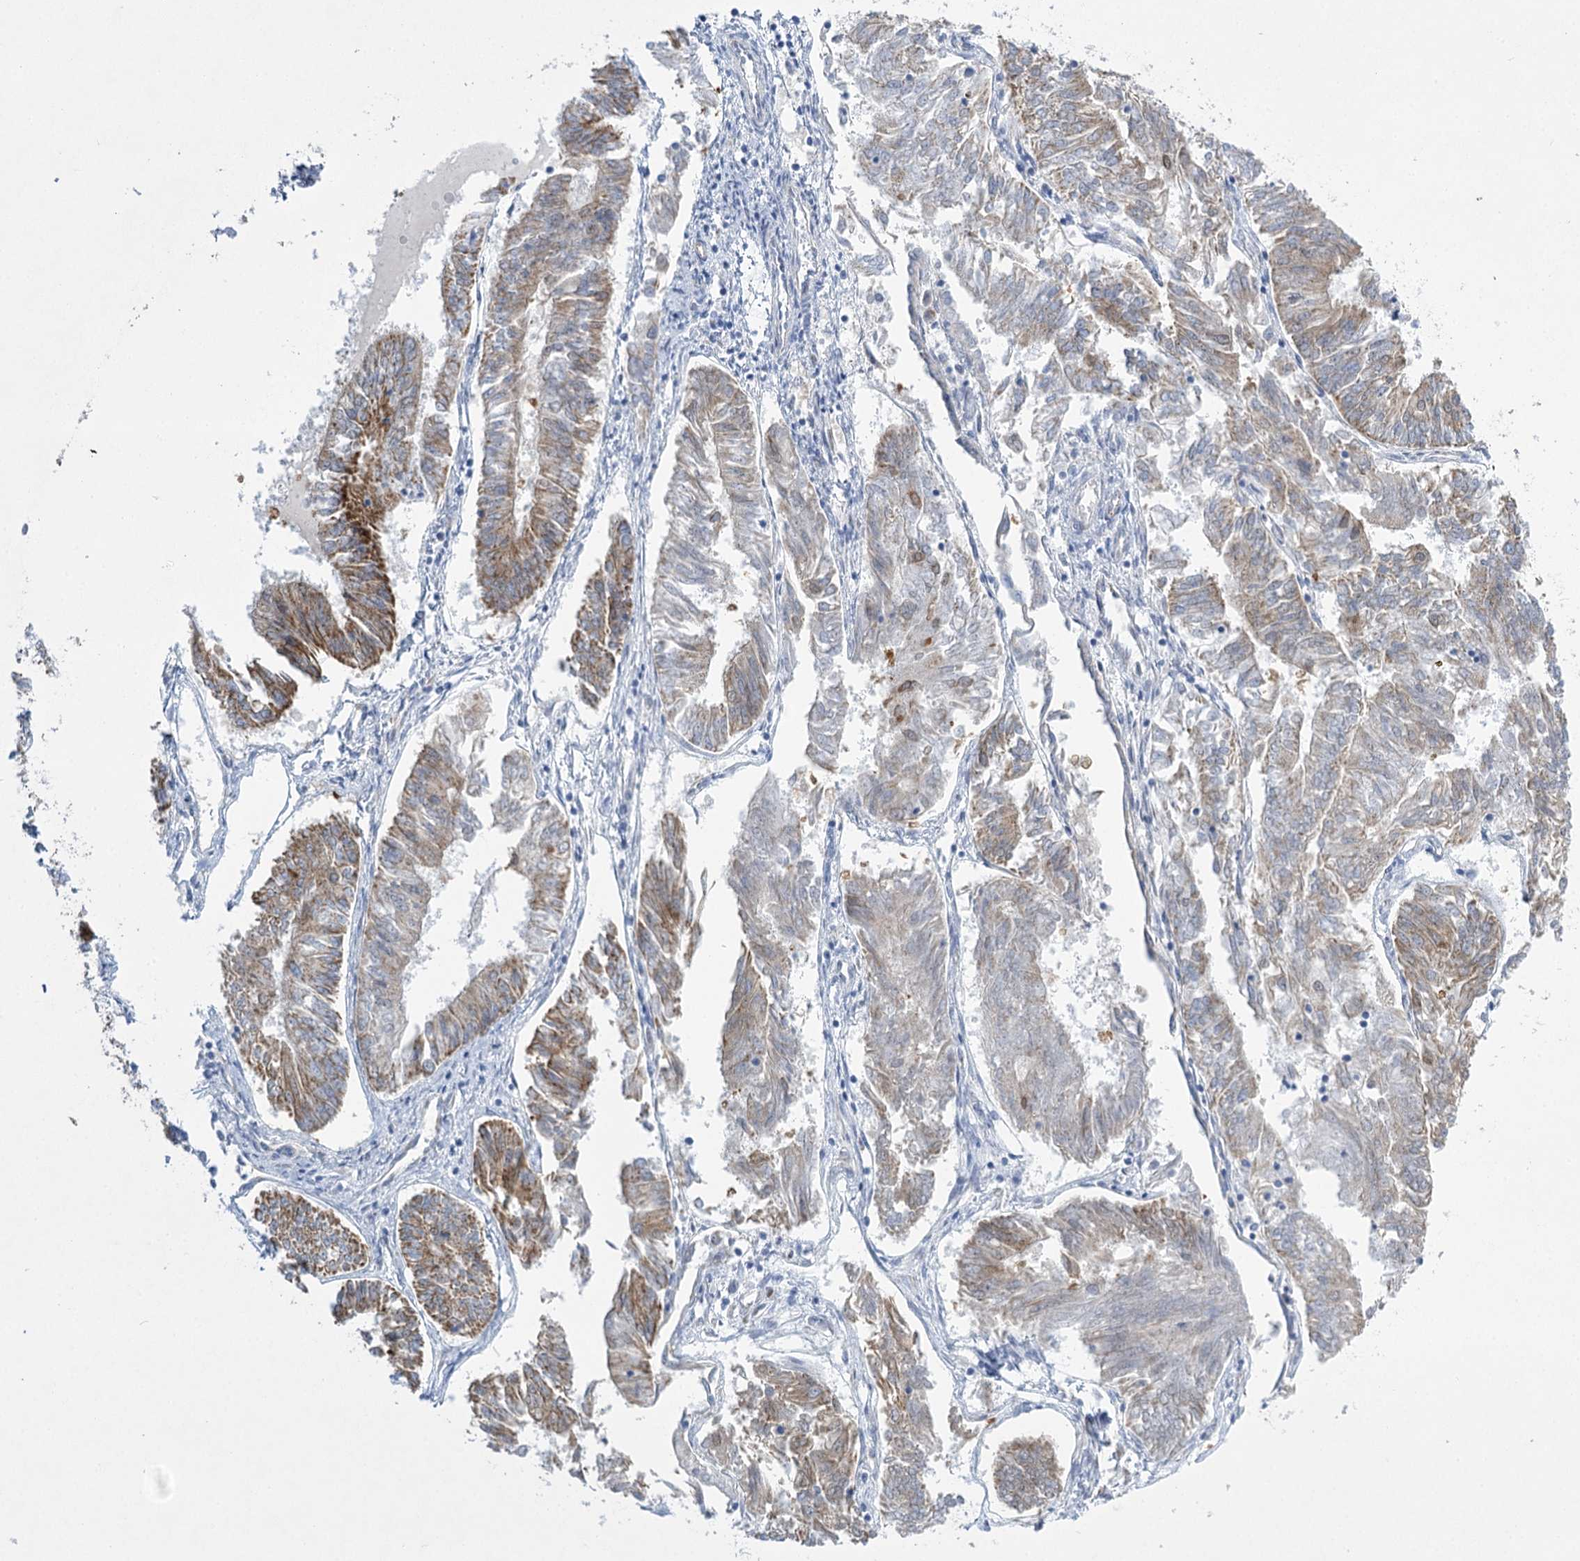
{"staining": {"intensity": "moderate", "quantity": "25%-75%", "location": "cytoplasmic/membranous"}, "tissue": "endometrial cancer", "cell_type": "Tumor cells", "image_type": "cancer", "snomed": [{"axis": "morphology", "description": "Adenocarcinoma, NOS"}, {"axis": "topography", "description": "Endometrium"}], "caption": "A medium amount of moderate cytoplasmic/membranous staining is seen in about 25%-75% of tumor cells in endometrial adenocarcinoma tissue.", "gene": "DHTKD1", "patient": {"sex": "female", "age": 58}}